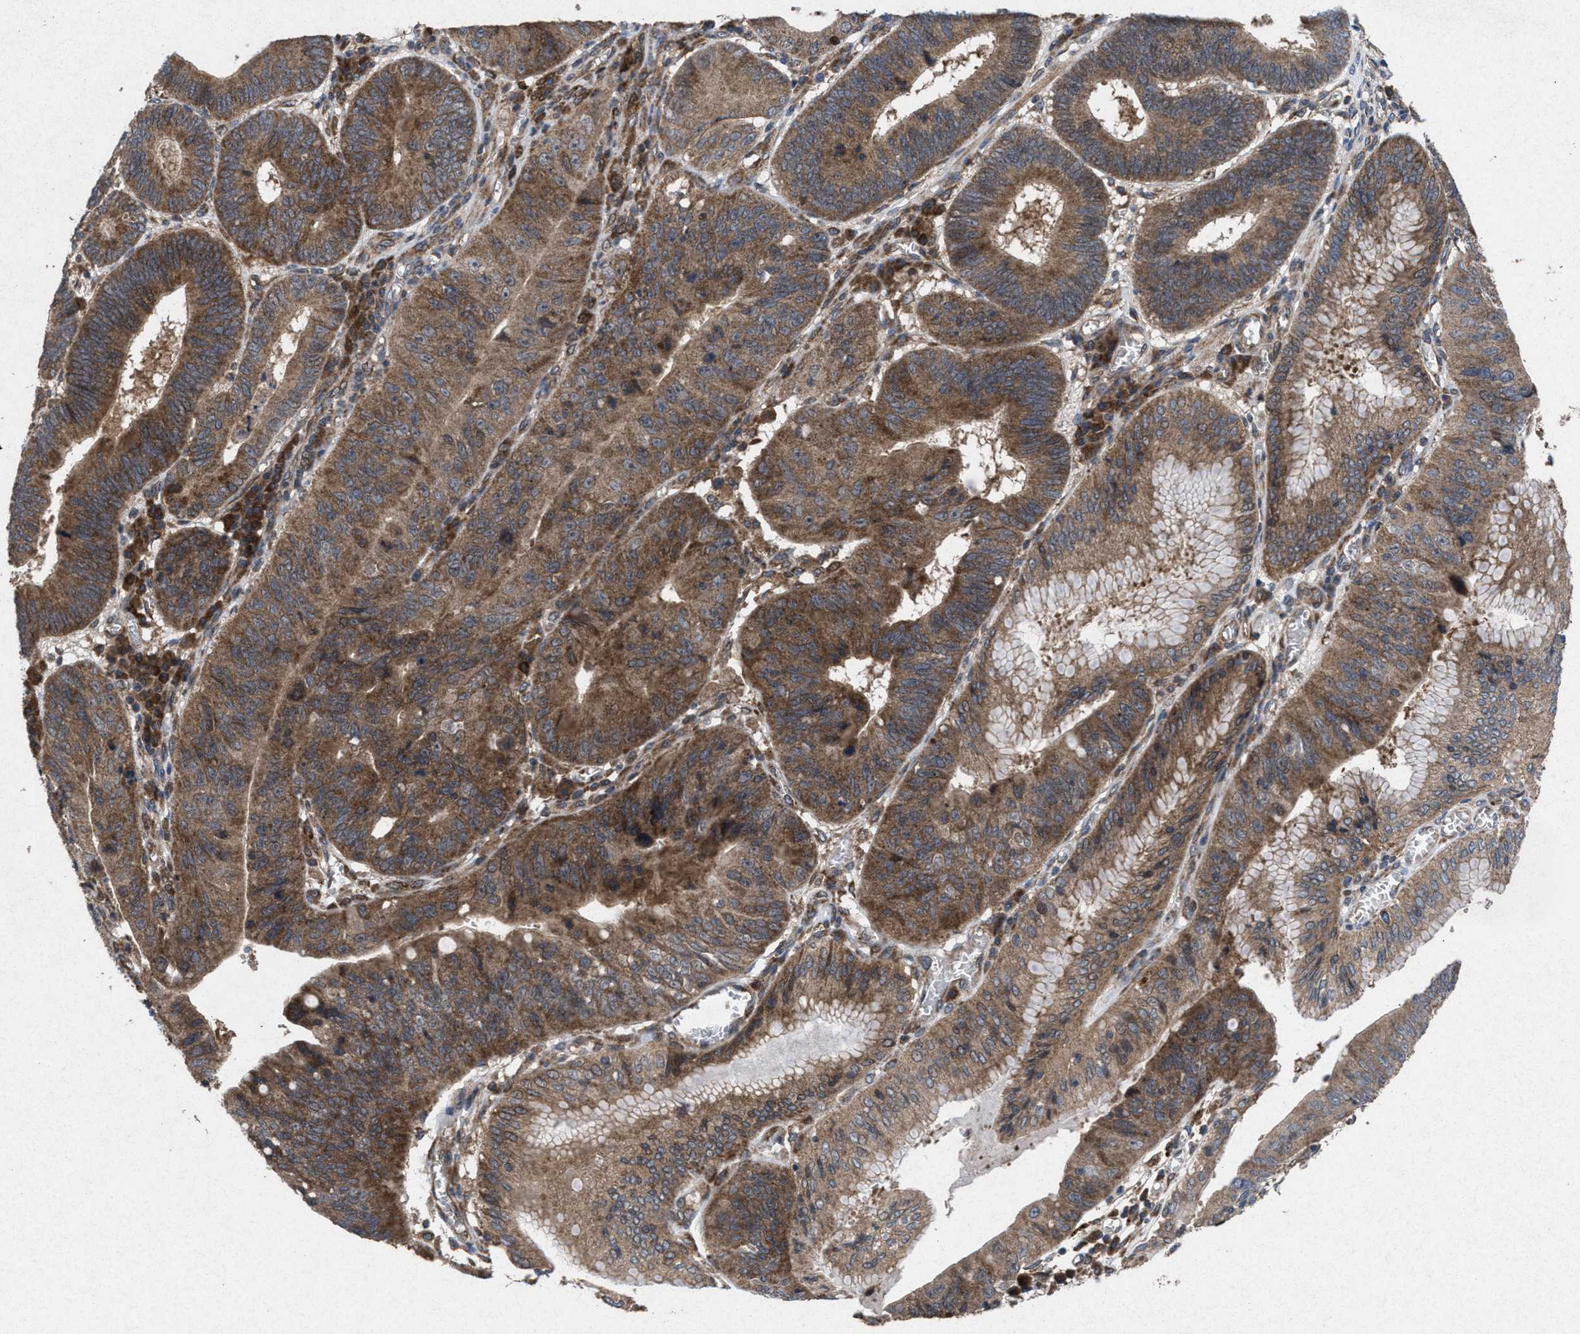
{"staining": {"intensity": "moderate", "quantity": ">75%", "location": "cytoplasmic/membranous"}, "tissue": "stomach cancer", "cell_type": "Tumor cells", "image_type": "cancer", "snomed": [{"axis": "morphology", "description": "Adenocarcinoma, NOS"}, {"axis": "topography", "description": "Stomach"}], "caption": "Protein staining of stomach cancer (adenocarcinoma) tissue exhibits moderate cytoplasmic/membranous staining in approximately >75% of tumor cells. (DAB = brown stain, brightfield microscopy at high magnification).", "gene": "MSI2", "patient": {"sex": "male", "age": 59}}